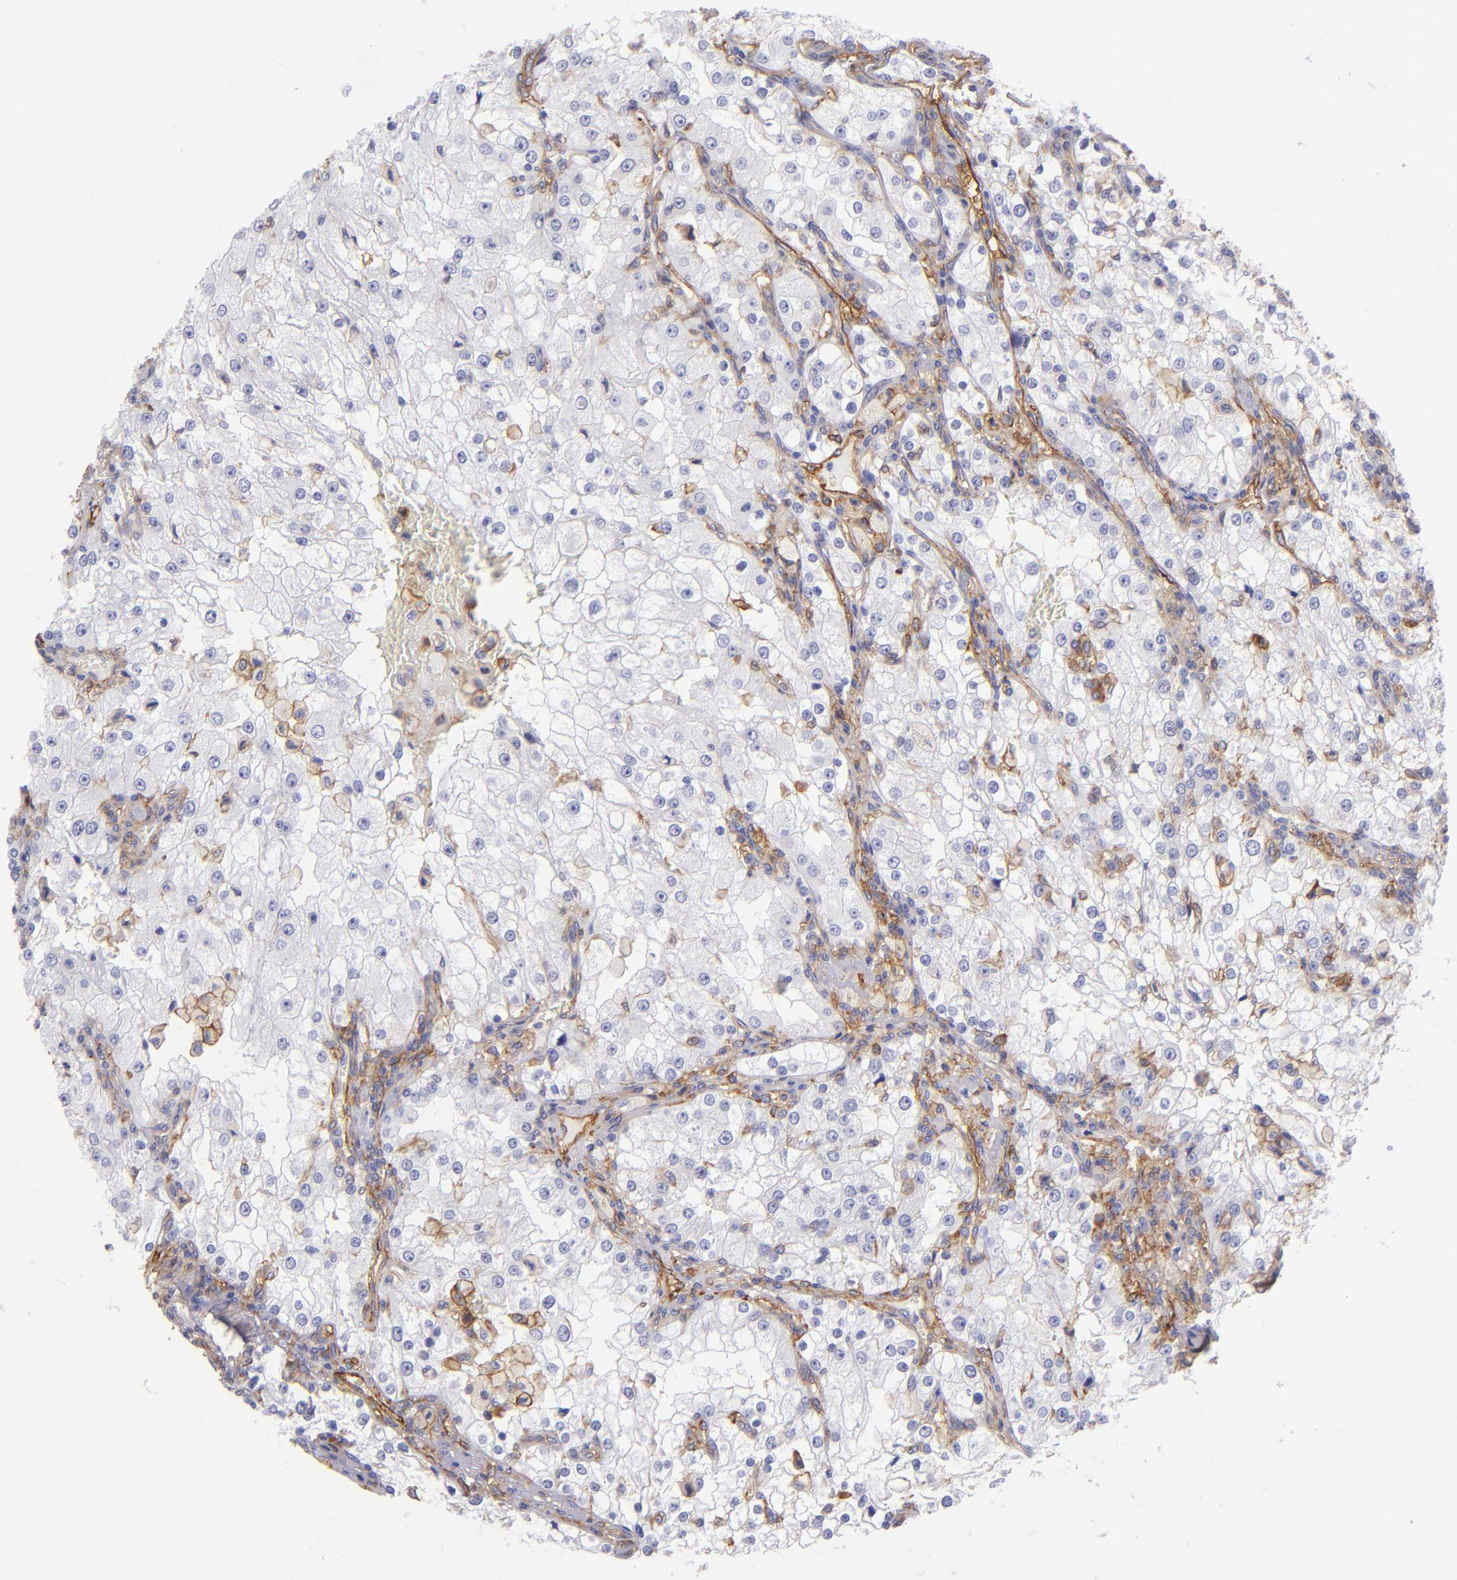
{"staining": {"intensity": "negative", "quantity": "none", "location": "none"}, "tissue": "renal cancer", "cell_type": "Tumor cells", "image_type": "cancer", "snomed": [{"axis": "morphology", "description": "Adenocarcinoma, NOS"}, {"axis": "topography", "description": "Kidney"}], "caption": "The micrograph exhibits no staining of tumor cells in renal cancer.", "gene": "ENTPD1", "patient": {"sex": "female", "age": 74}}